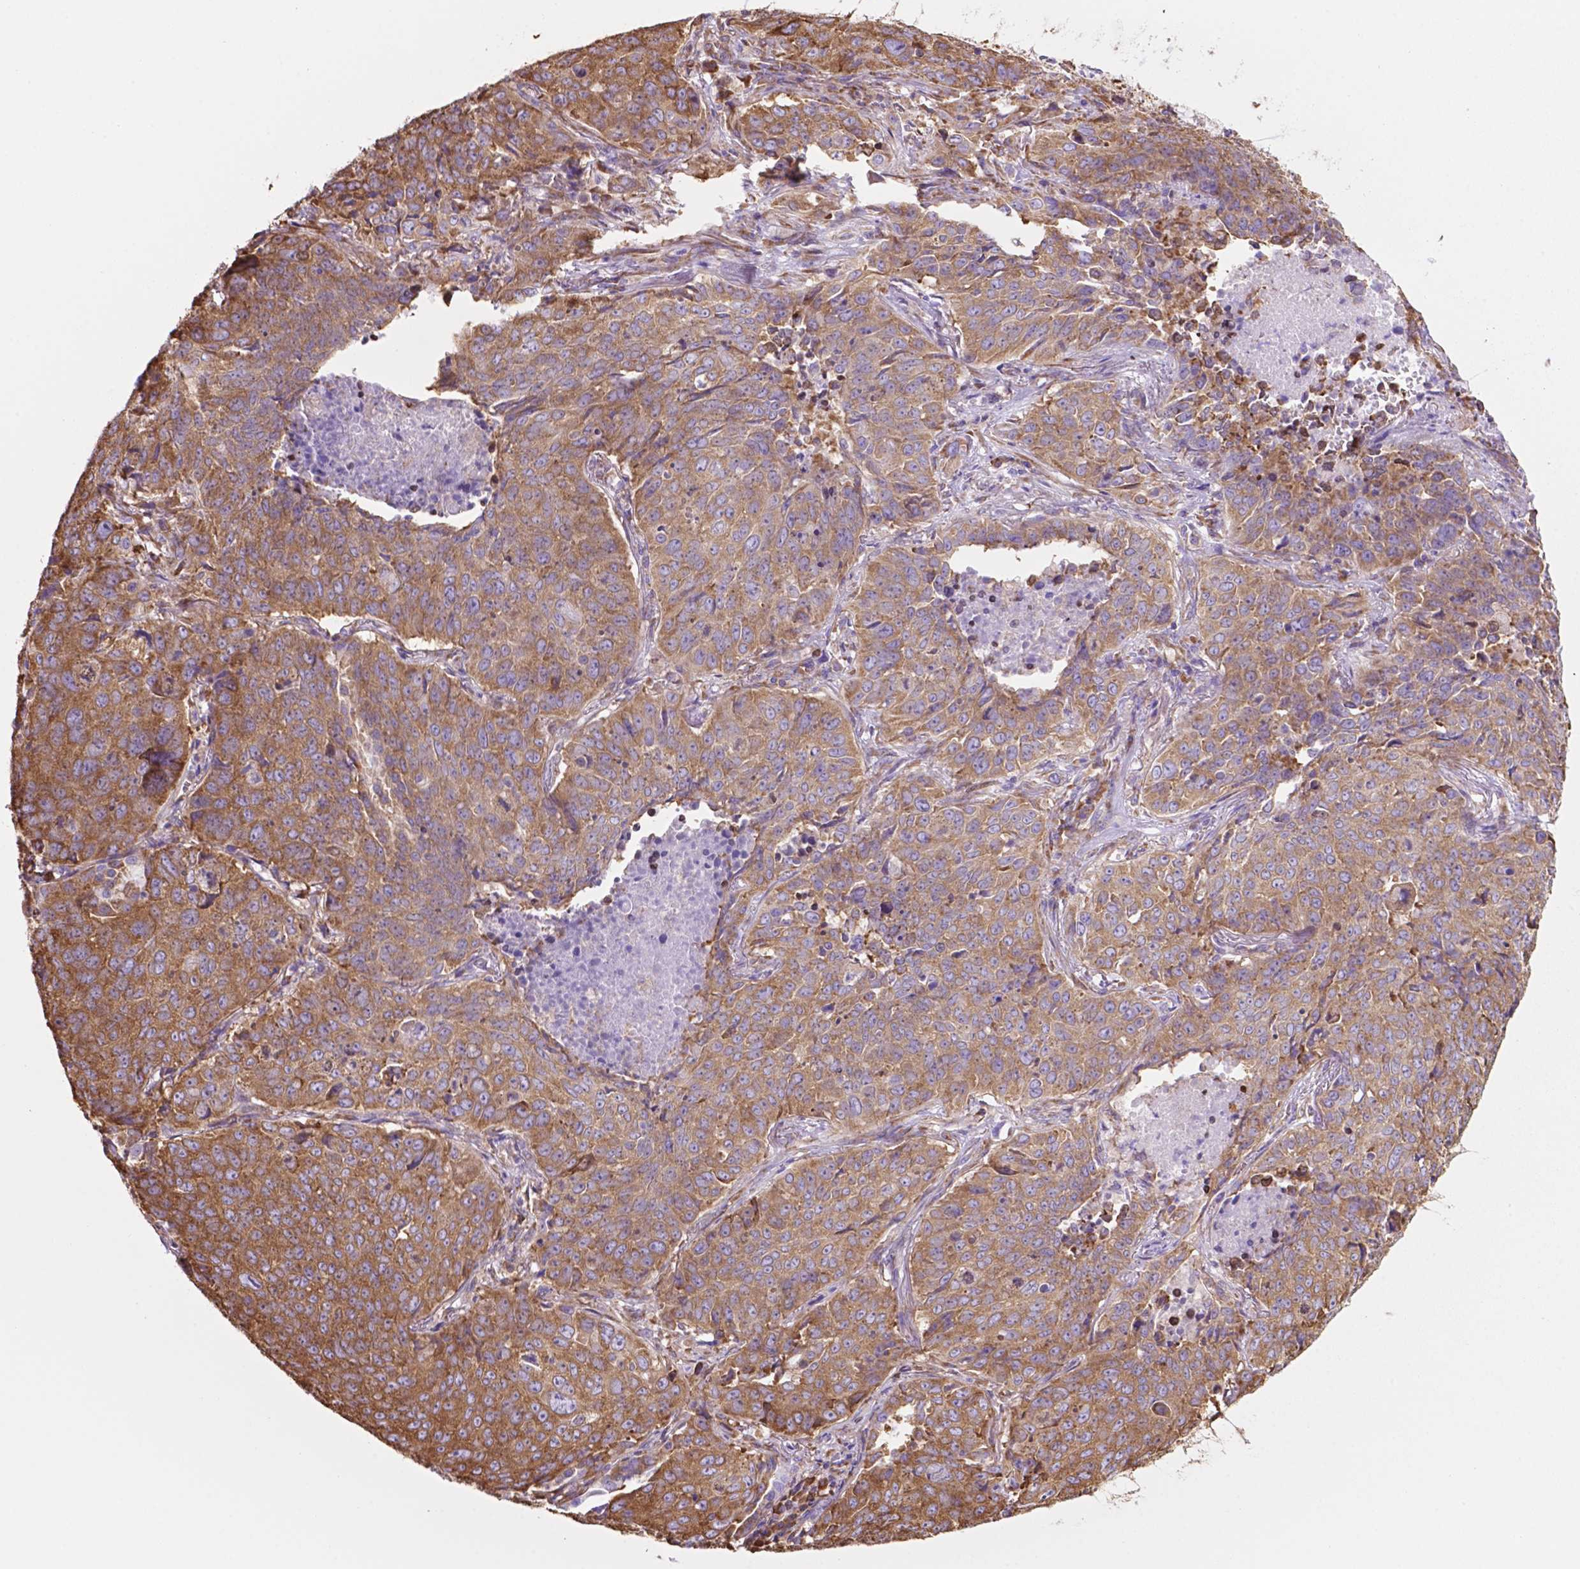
{"staining": {"intensity": "moderate", "quantity": ">75%", "location": "cytoplasmic/membranous"}, "tissue": "lung cancer", "cell_type": "Tumor cells", "image_type": "cancer", "snomed": [{"axis": "morphology", "description": "Normal tissue, NOS"}, {"axis": "morphology", "description": "Squamous cell carcinoma, NOS"}, {"axis": "topography", "description": "Bronchus"}, {"axis": "topography", "description": "Lung"}], "caption": "IHC (DAB (3,3'-diaminobenzidine)) staining of lung cancer demonstrates moderate cytoplasmic/membranous protein expression in about >75% of tumor cells.", "gene": "RPL29", "patient": {"sex": "male", "age": 64}}